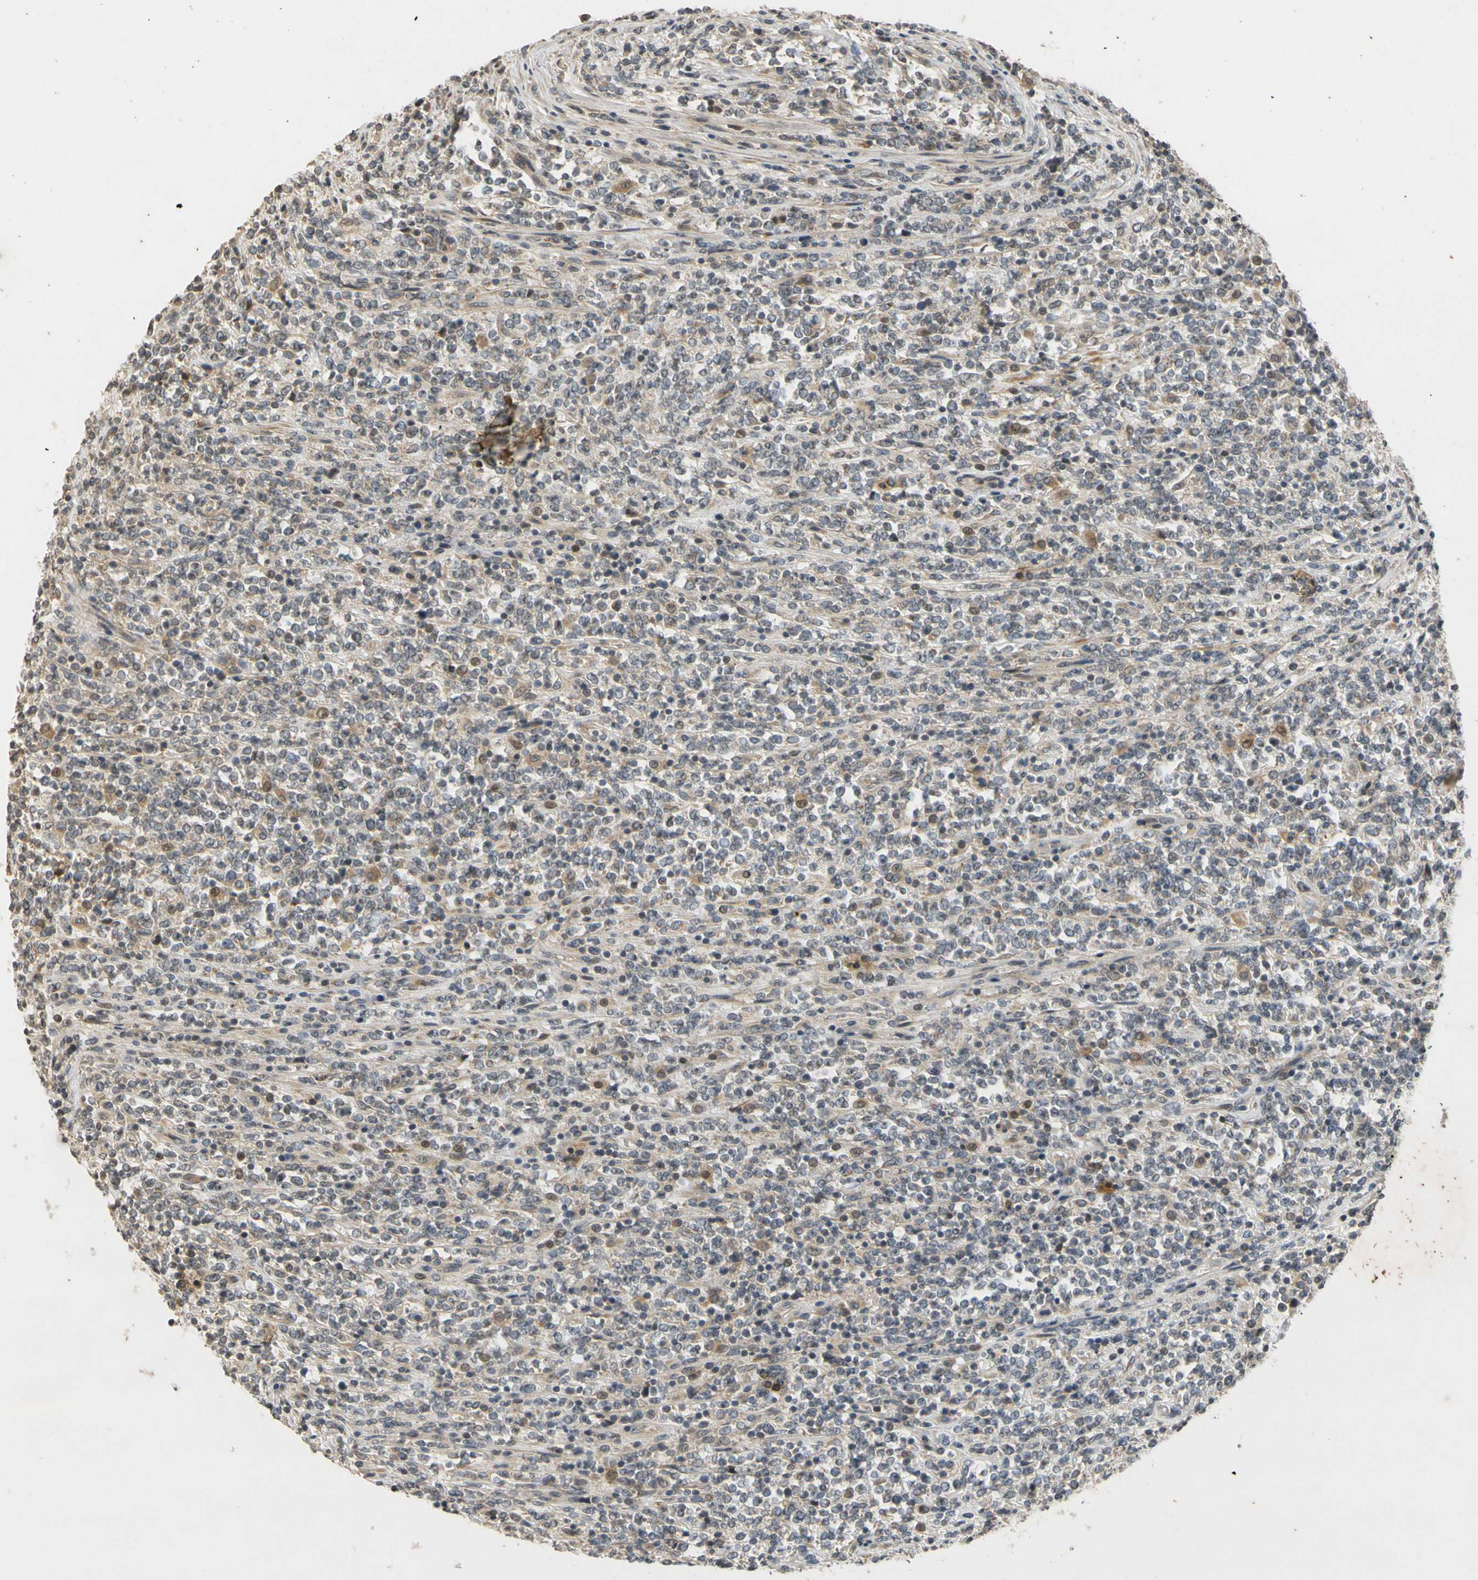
{"staining": {"intensity": "moderate", "quantity": ">75%", "location": "cytoplasmic/membranous"}, "tissue": "lymphoma", "cell_type": "Tumor cells", "image_type": "cancer", "snomed": [{"axis": "morphology", "description": "Malignant lymphoma, non-Hodgkin's type, High grade"}, {"axis": "topography", "description": "Soft tissue"}], "caption": "Protein staining of malignant lymphoma, non-Hodgkin's type (high-grade) tissue demonstrates moderate cytoplasmic/membranous staining in about >75% of tumor cells. (Stains: DAB in brown, nuclei in blue, Microscopy: brightfield microscopy at high magnification).", "gene": "ATP2C1", "patient": {"sex": "male", "age": 18}}